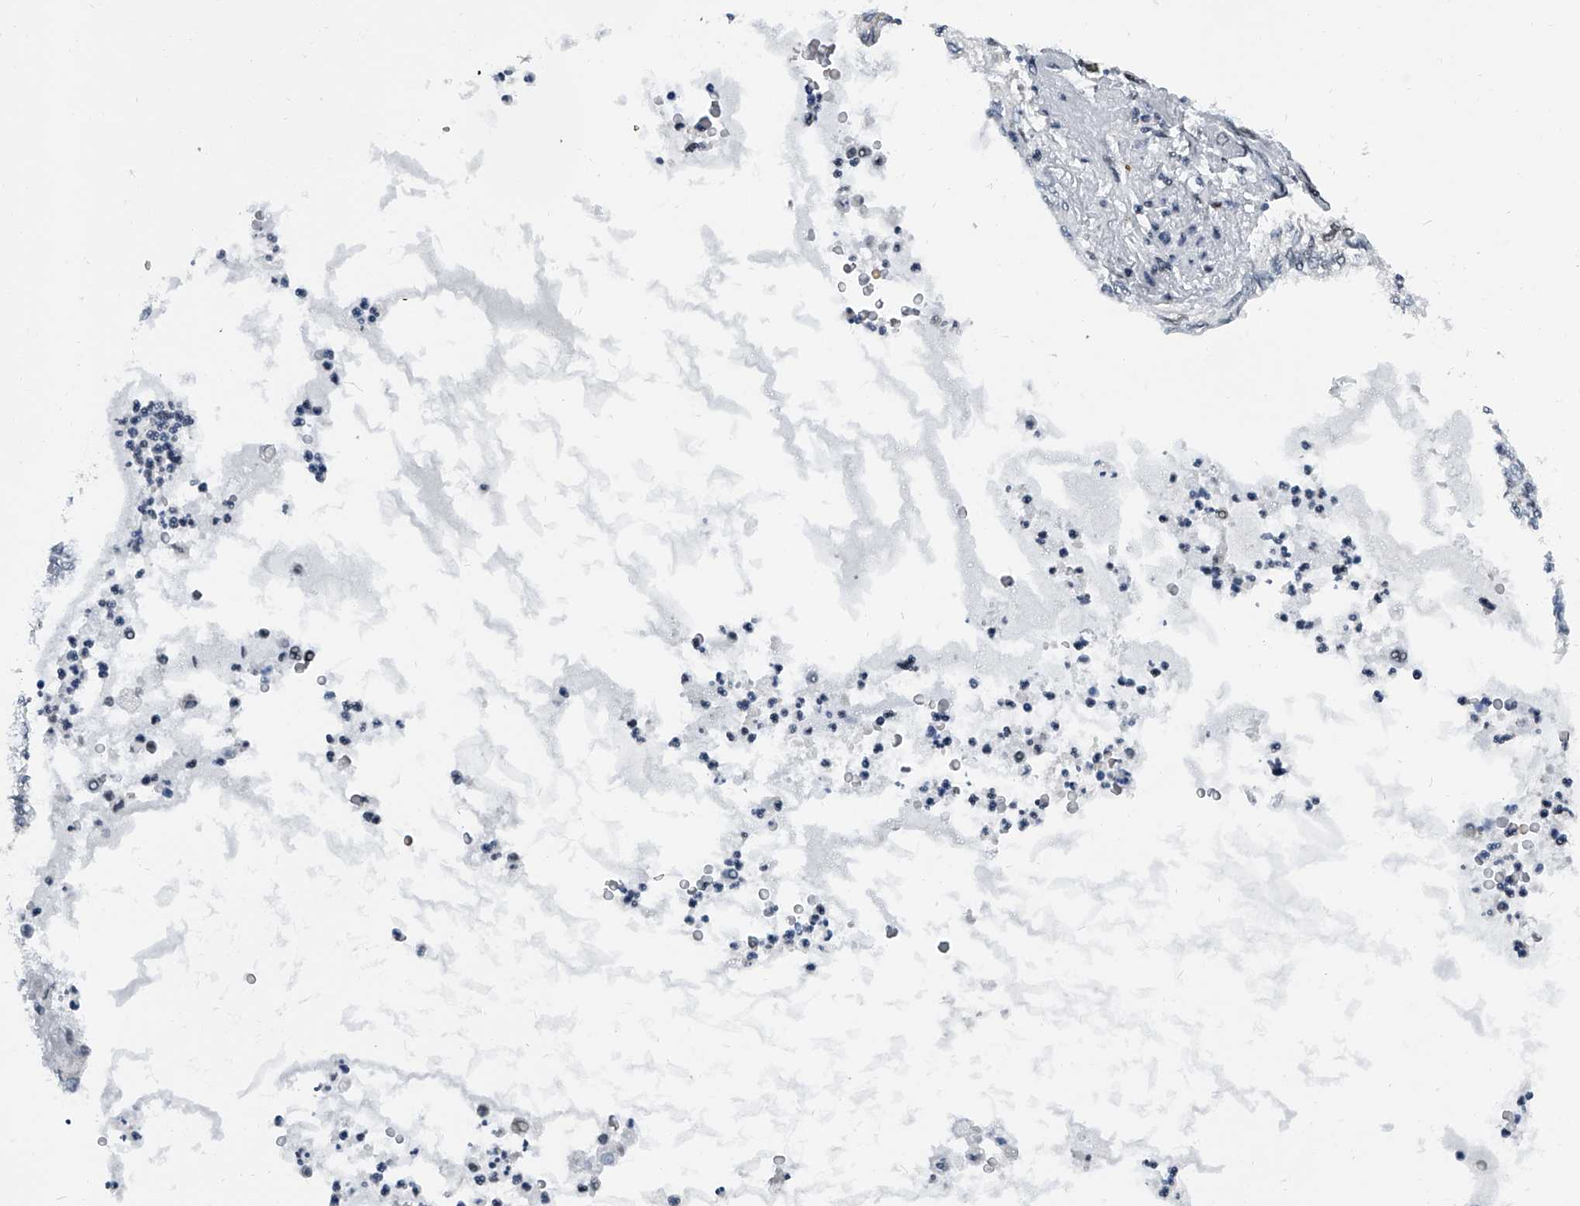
{"staining": {"intensity": "weak", "quantity": "<25%", "location": "nuclear"}, "tissue": "lung cancer", "cell_type": "Tumor cells", "image_type": "cancer", "snomed": [{"axis": "morphology", "description": "Adenocarcinoma, NOS"}, {"axis": "topography", "description": "Lung"}], "caption": "The image reveals no significant staining in tumor cells of lung adenocarcinoma.", "gene": "SIM2", "patient": {"sex": "female", "age": 70}}